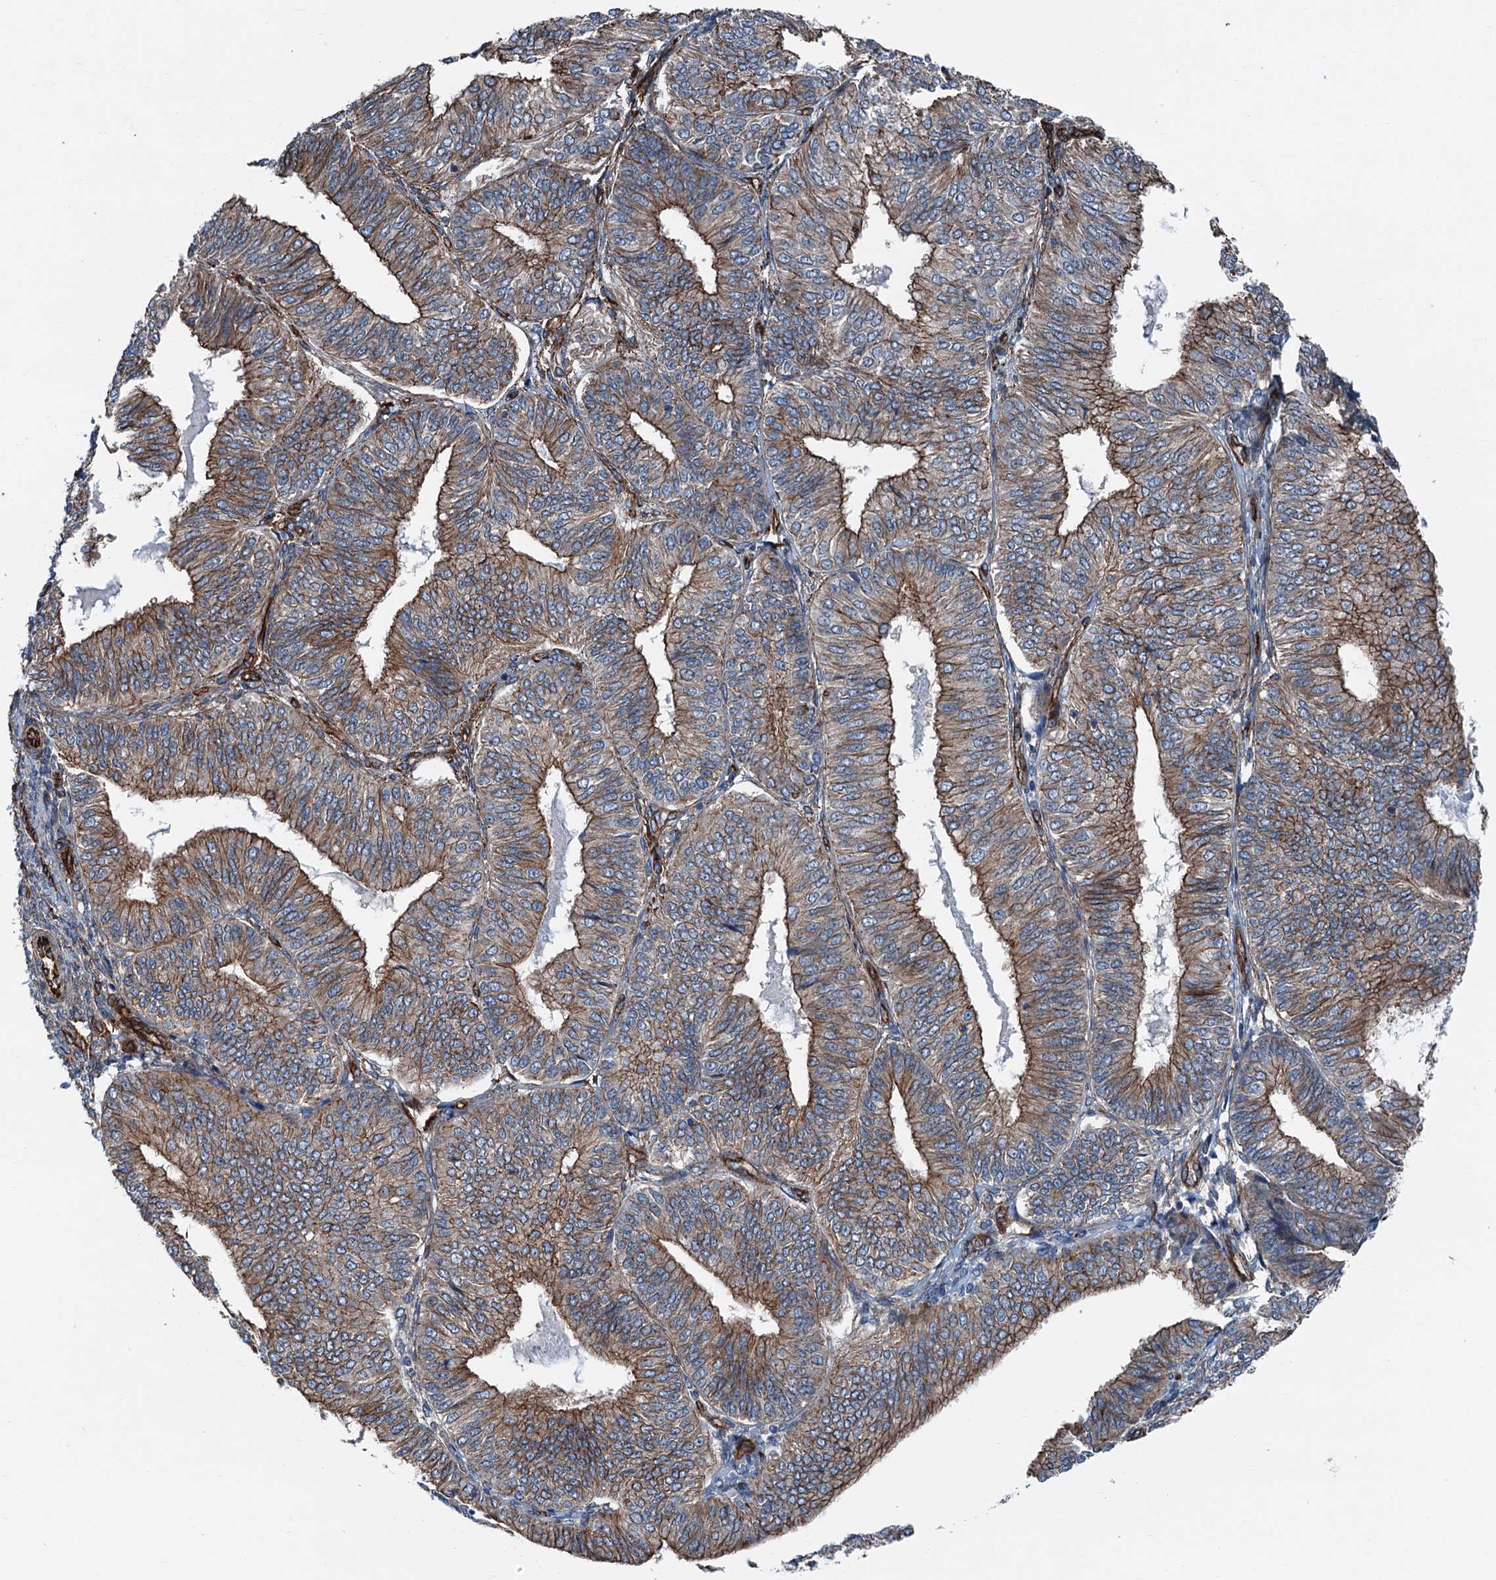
{"staining": {"intensity": "strong", "quantity": ">75%", "location": "cytoplasmic/membranous"}, "tissue": "endometrial cancer", "cell_type": "Tumor cells", "image_type": "cancer", "snomed": [{"axis": "morphology", "description": "Adenocarcinoma, NOS"}, {"axis": "topography", "description": "Endometrium"}], "caption": "Protein staining of endometrial cancer tissue shows strong cytoplasmic/membranous staining in about >75% of tumor cells.", "gene": "NMRAL1", "patient": {"sex": "female", "age": 58}}